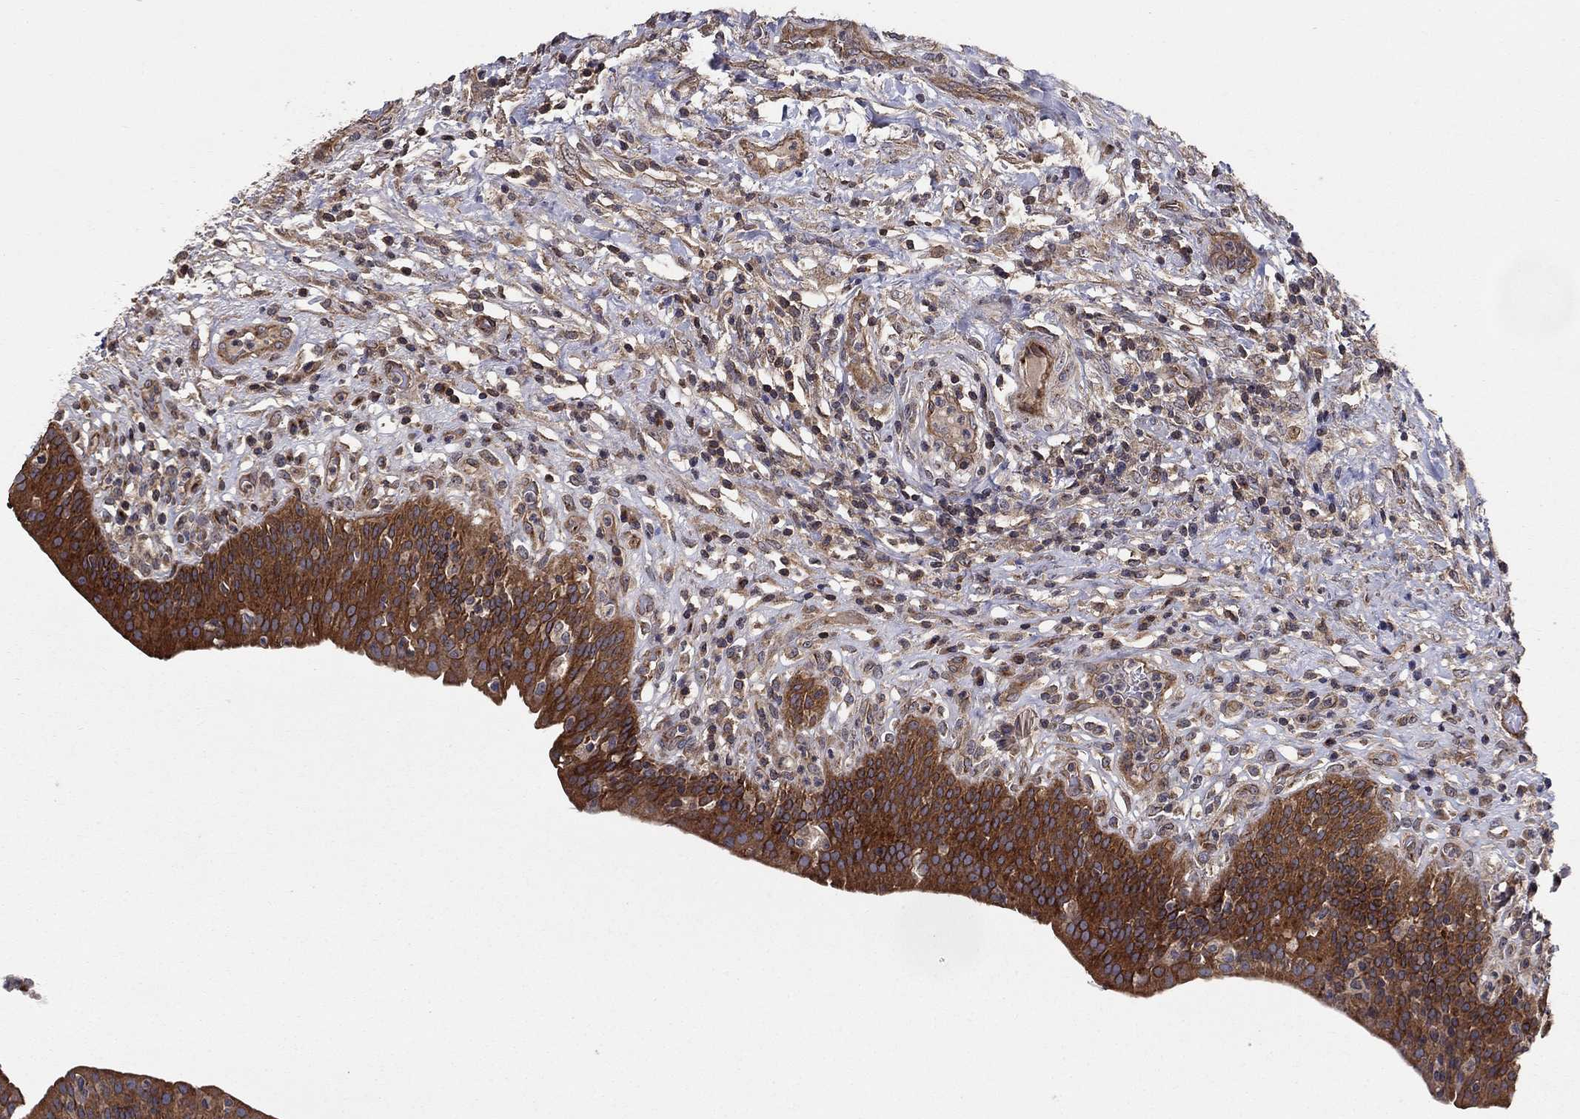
{"staining": {"intensity": "strong", "quantity": ">75%", "location": "cytoplasmic/membranous"}, "tissue": "urinary bladder", "cell_type": "Urothelial cells", "image_type": "normal", "snomed": [{"axis": "morphology", "description": "Normal tissue, NOS"}, {"axis": "topography", "description": "Urinary bladder"}], "caption": "Immunohistochemistry (IHC) staining of normal urinary bladder, which reveals high levels of strong cytoplasmic/membranous expression in approximately >75% of urothelial cells indicating strong cytoplasmic/membranous protein positivity. The staining was performed using DAB (brown) for protein detection and nuclei were counterstained in hematoxylin (blue).", "gene": "BMERB1", "patient": {"sex": "male", "age": 66}}